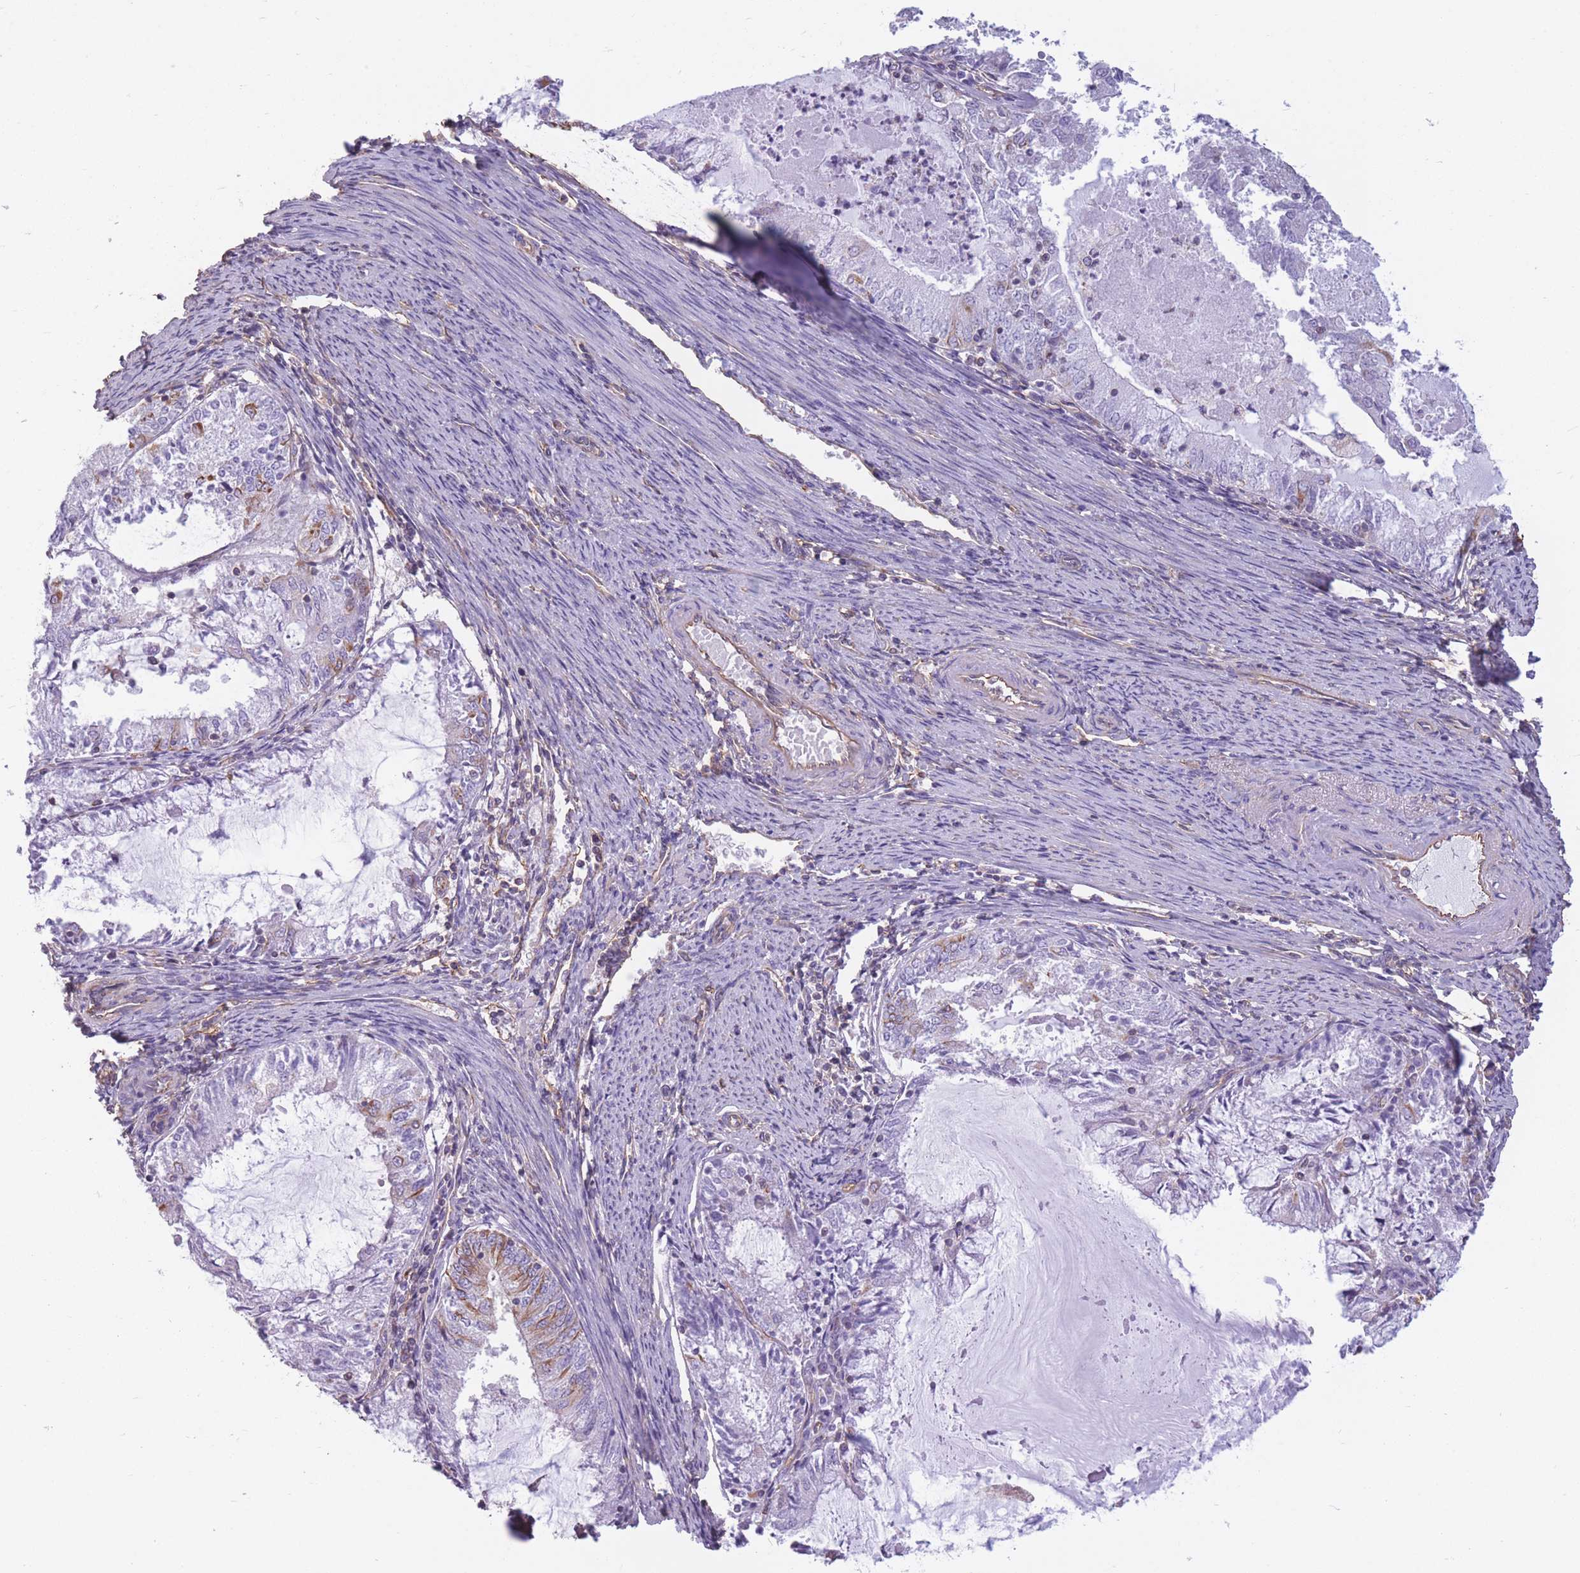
{"staining": {"intensity": "moderate", "quantity": "<25%", "location": "cytoplasmic/membranous"}, "tissue": "endometrial cancer", "cell_type": "Tumor cells", "image_type": "cancer", "snomed": [{"axis": "morphology", "description": "Adenocarcinoma, NOS"}, {"axis": "topography", "description": "Endometrium"}], "caption": "IHC (DAB) staining of endometrial adenocarcinoma exhibits moderate cytoplasmic/membranous protein expression in approximately <25% of tumor cells.", "gene": "ADD1", "patient": {"sex": "female", "age": 57}}